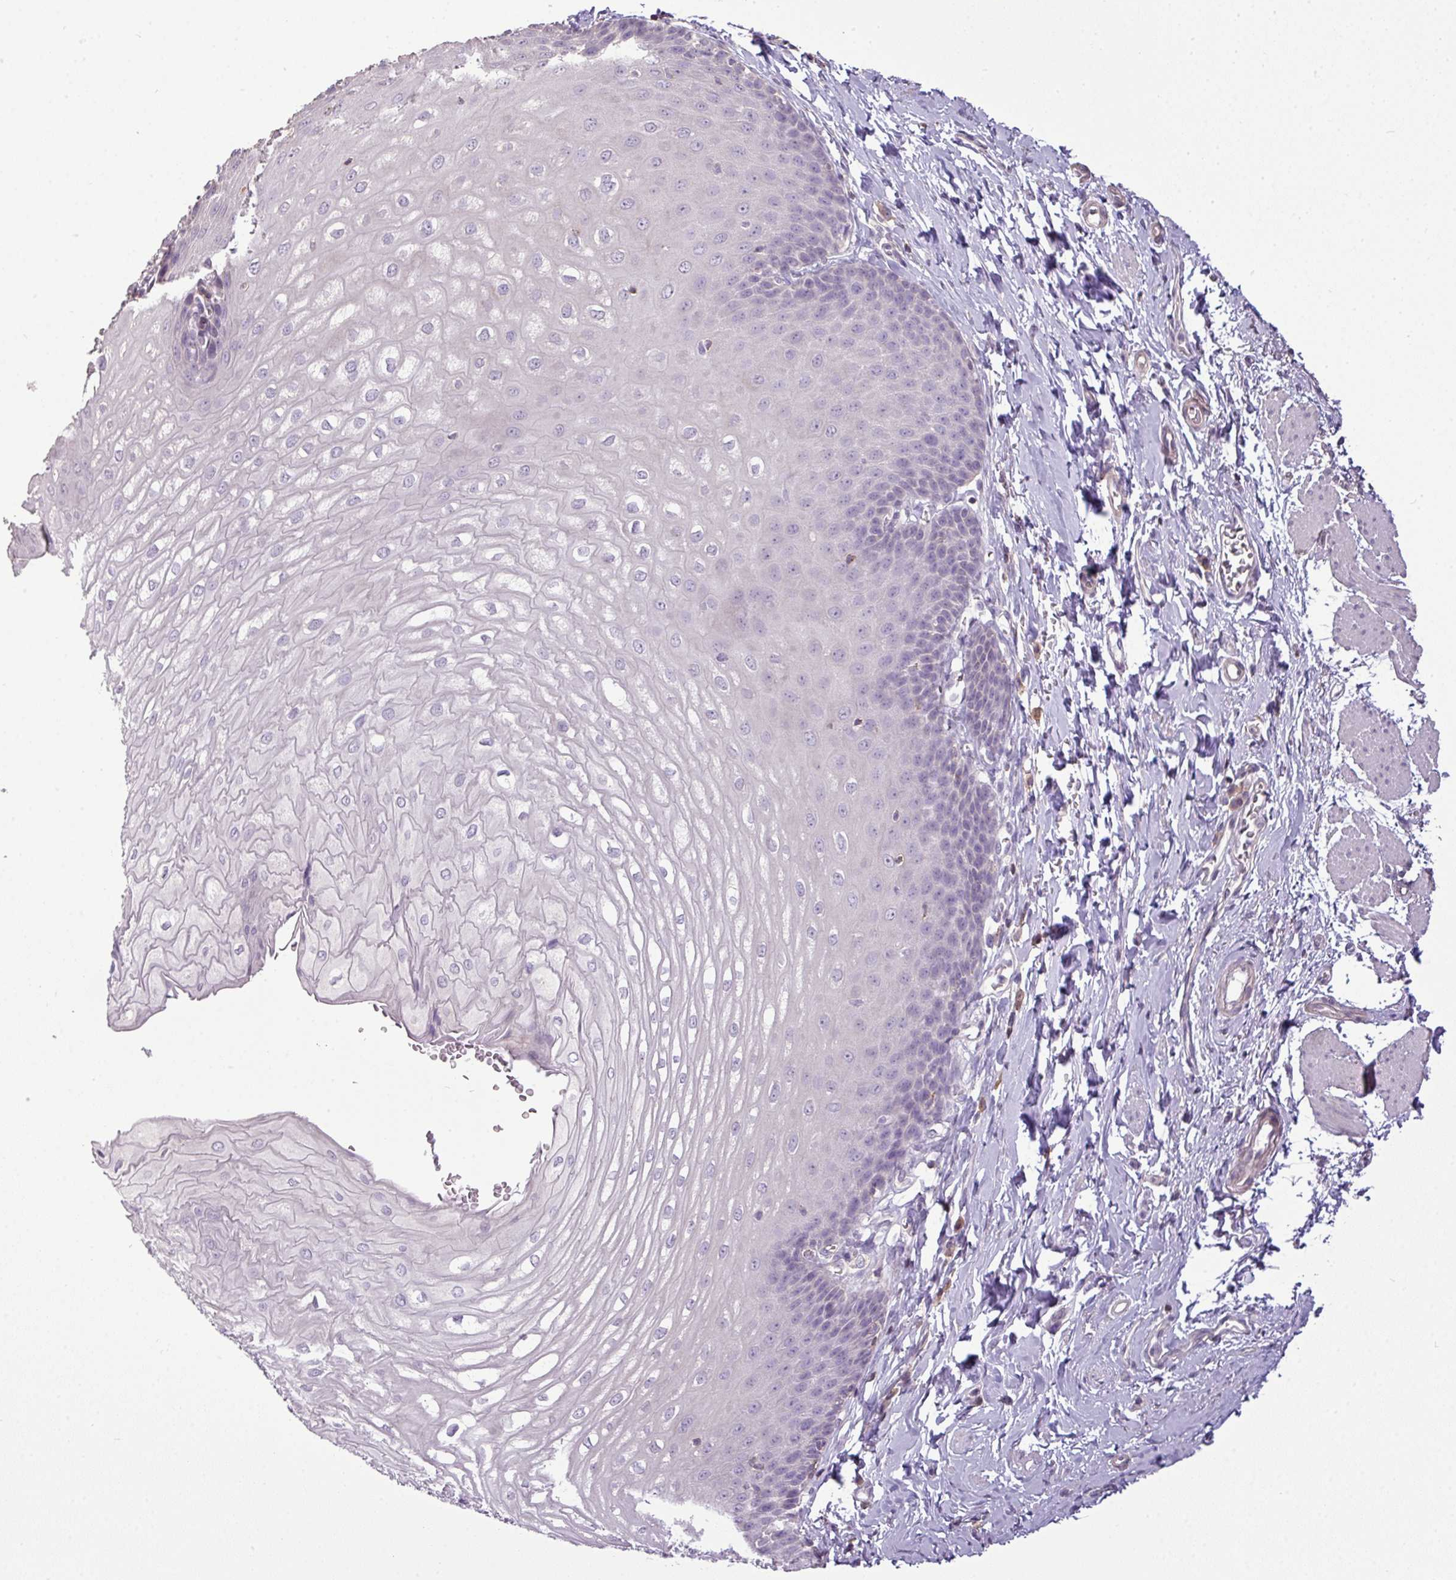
{"staining": {"intensity": "negative", "quantity": "none", "location": "none"}, "tissue": "esophagus", "cell_type": "Squamous epithelial cells", "image_type": "normal", "snomed": [{"axis": "morphology", "description": "Normal tissue, NOS"}, {"axis": "topography", "description": "Esophagus"}], "caption": "This is a photomicrograph of immunohistochemistry staining of unremarkable esophagus, which shows no staining in squamous epithelial cells.", "gene": "LY9", "patient": {"sex": "male", "age": 70}}